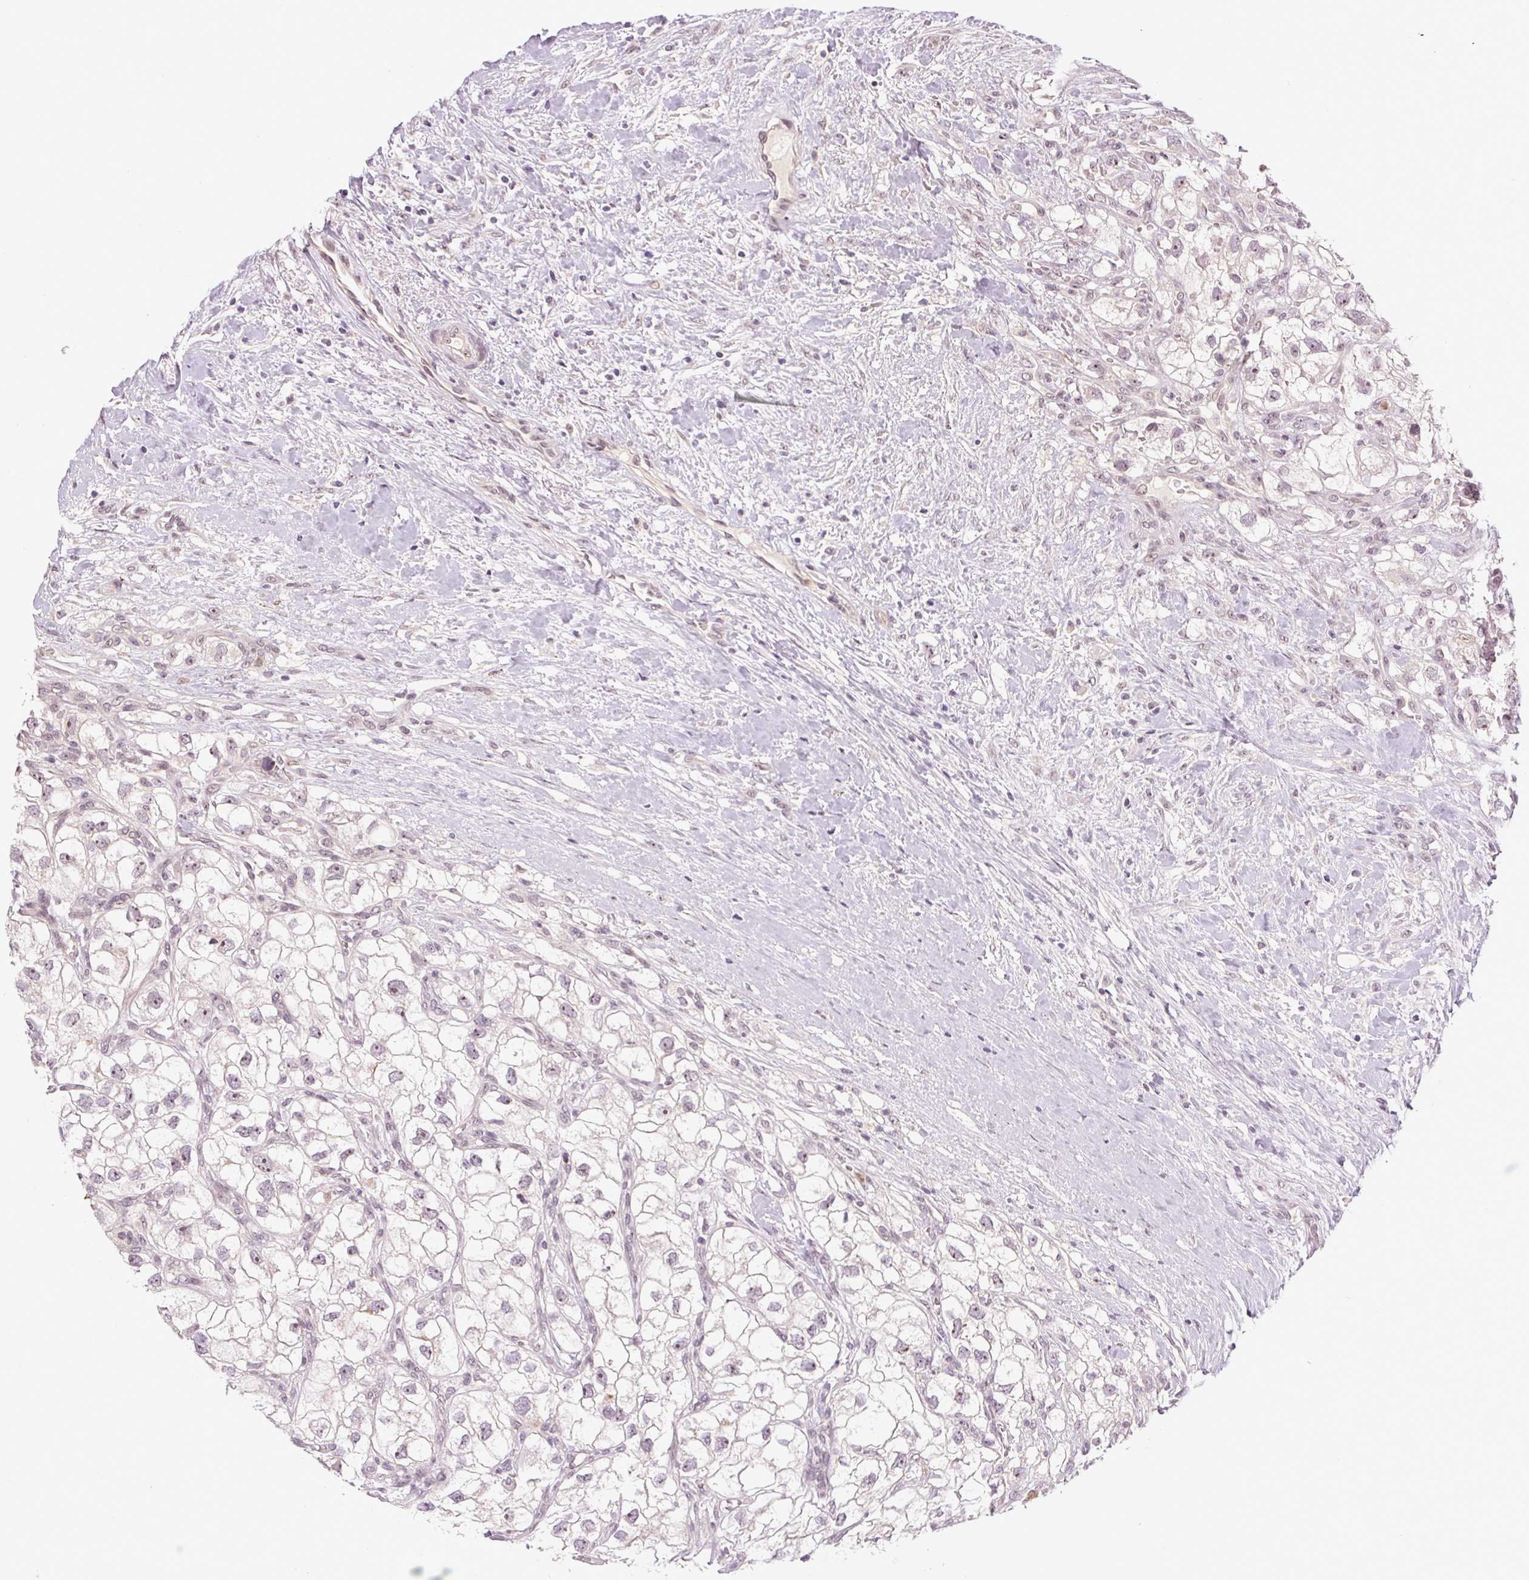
{"staining": {"intensity": "weak", "quantity": "25%-75%", "location": "nuclear"}, "tissue": "renal cancer", "cell_type": "Tumor cells", "image_type": "cancer", "snomed": [{"axis": "morphology", "description": "Adenocarcinoma, NOS"}, {"axis": "topography", "description": "Kidney"}], "caption": "This photomicrograph displays renal adenocarcinoma stained with immunohistochemistry to label a protein in brown. The nuclear of tumor cells show weak positivity for the protein. Nuclei are counter-stained blue.", "gene": "SGF29", "patient": {"sex": "male", "age": 59}}